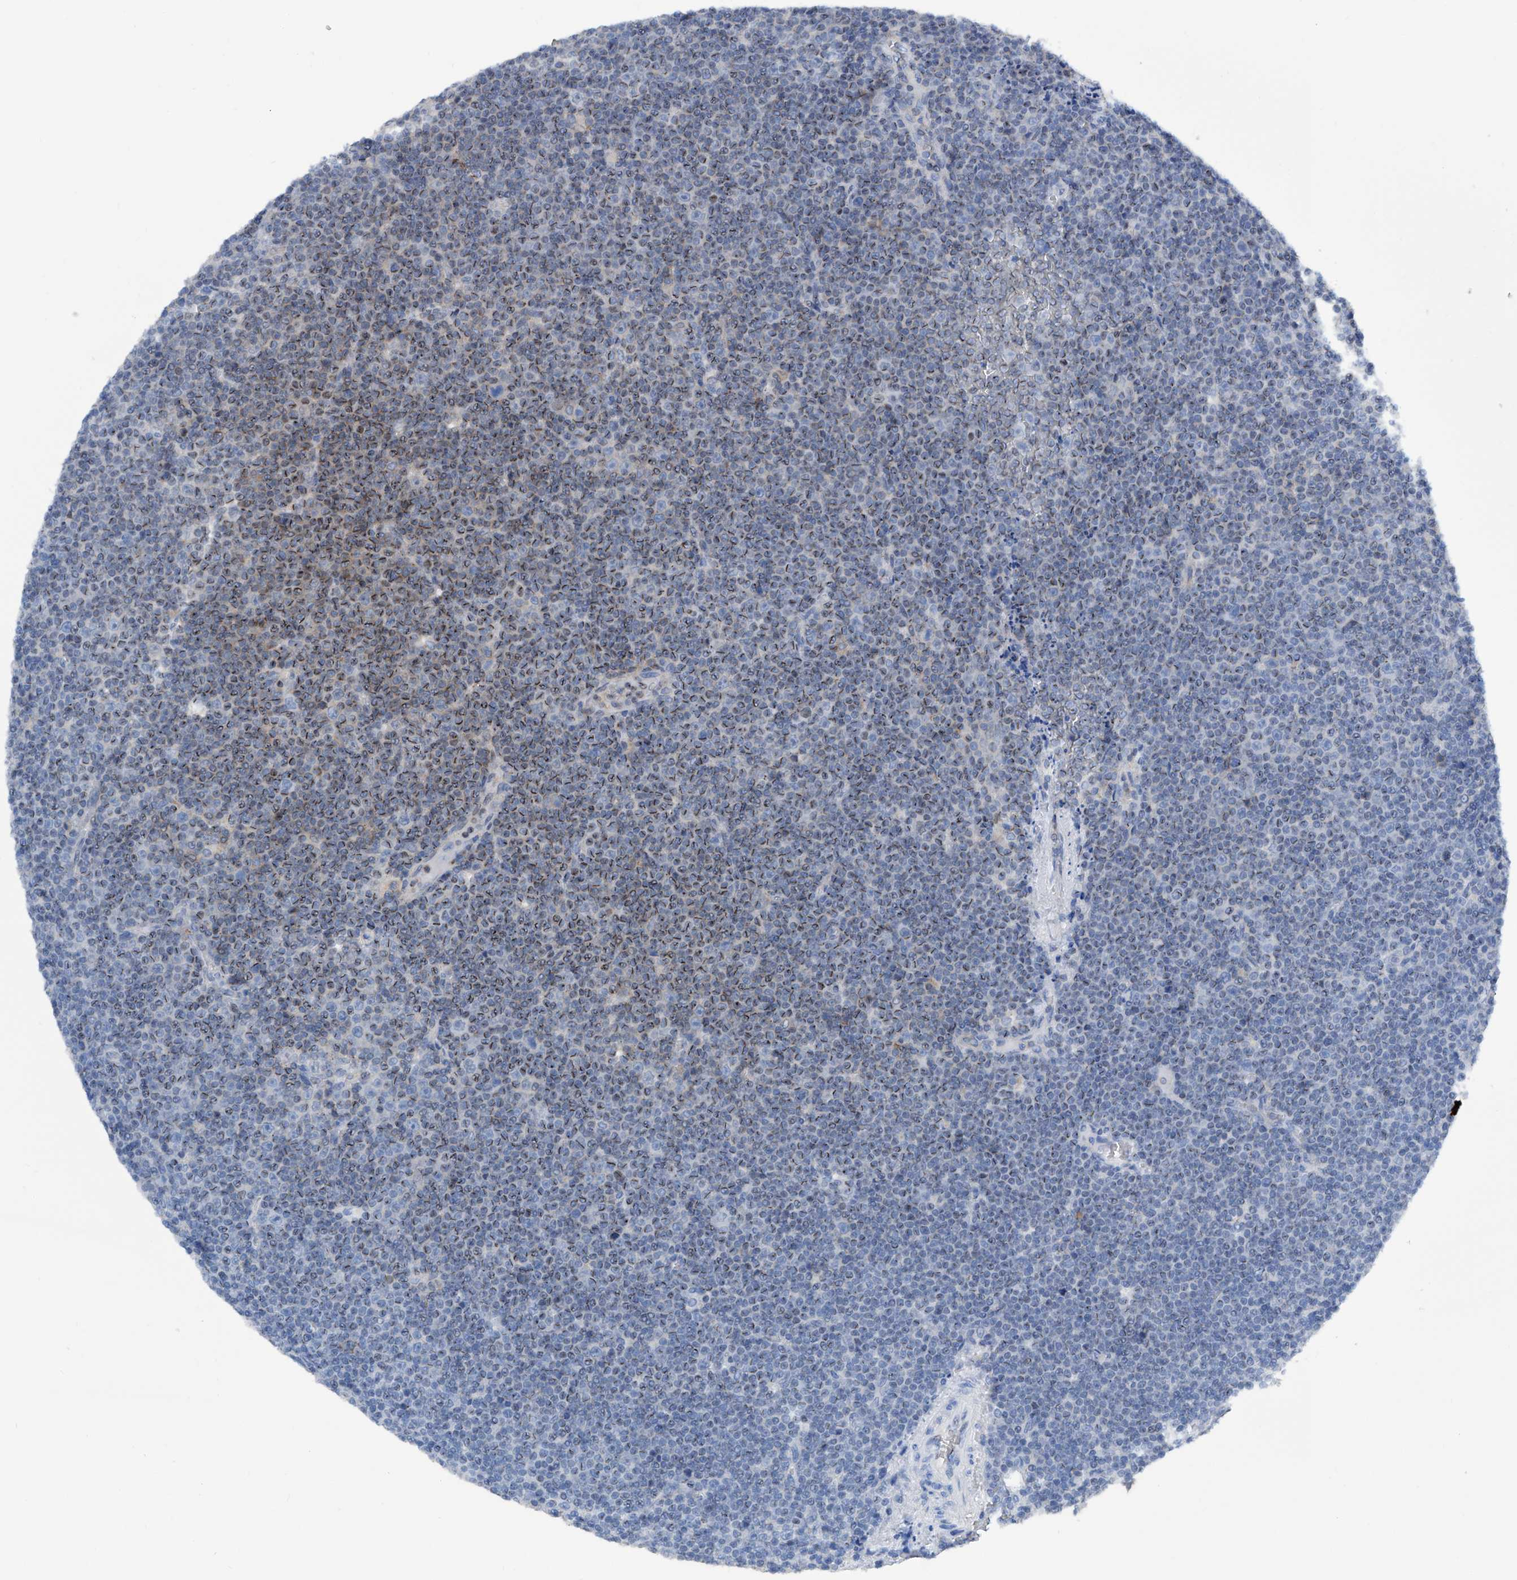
{"staining": {"intensity": "moderate", "quantity": "25%-75%", "location": "cytoplasmic/membranous,nuclear"}, "tissue": "lymphoma", "cell_type": "Tumor cells", "image_type": "cancer", "snomed": [{"axis": "morphology", "description": "Malignant lymphoma, non-Hodgkin's type, Low grade"}, {"axis": "topography", "description": "Lymph node"}], "caption": "A medium amount of moderate cytoplasmic/membranous and nuclear positivity is appreciated in approximately 25%-75% of tumor cells in lymphoma tissue. The staining is performed using DAB (3,3'-diaminobenzidine) brown chromogen to label protein expression. The nuclei are counter-stained blue using hematoxylin.", "gene": "ZNF484", "patient": {"sex": "female", "age": 67}}